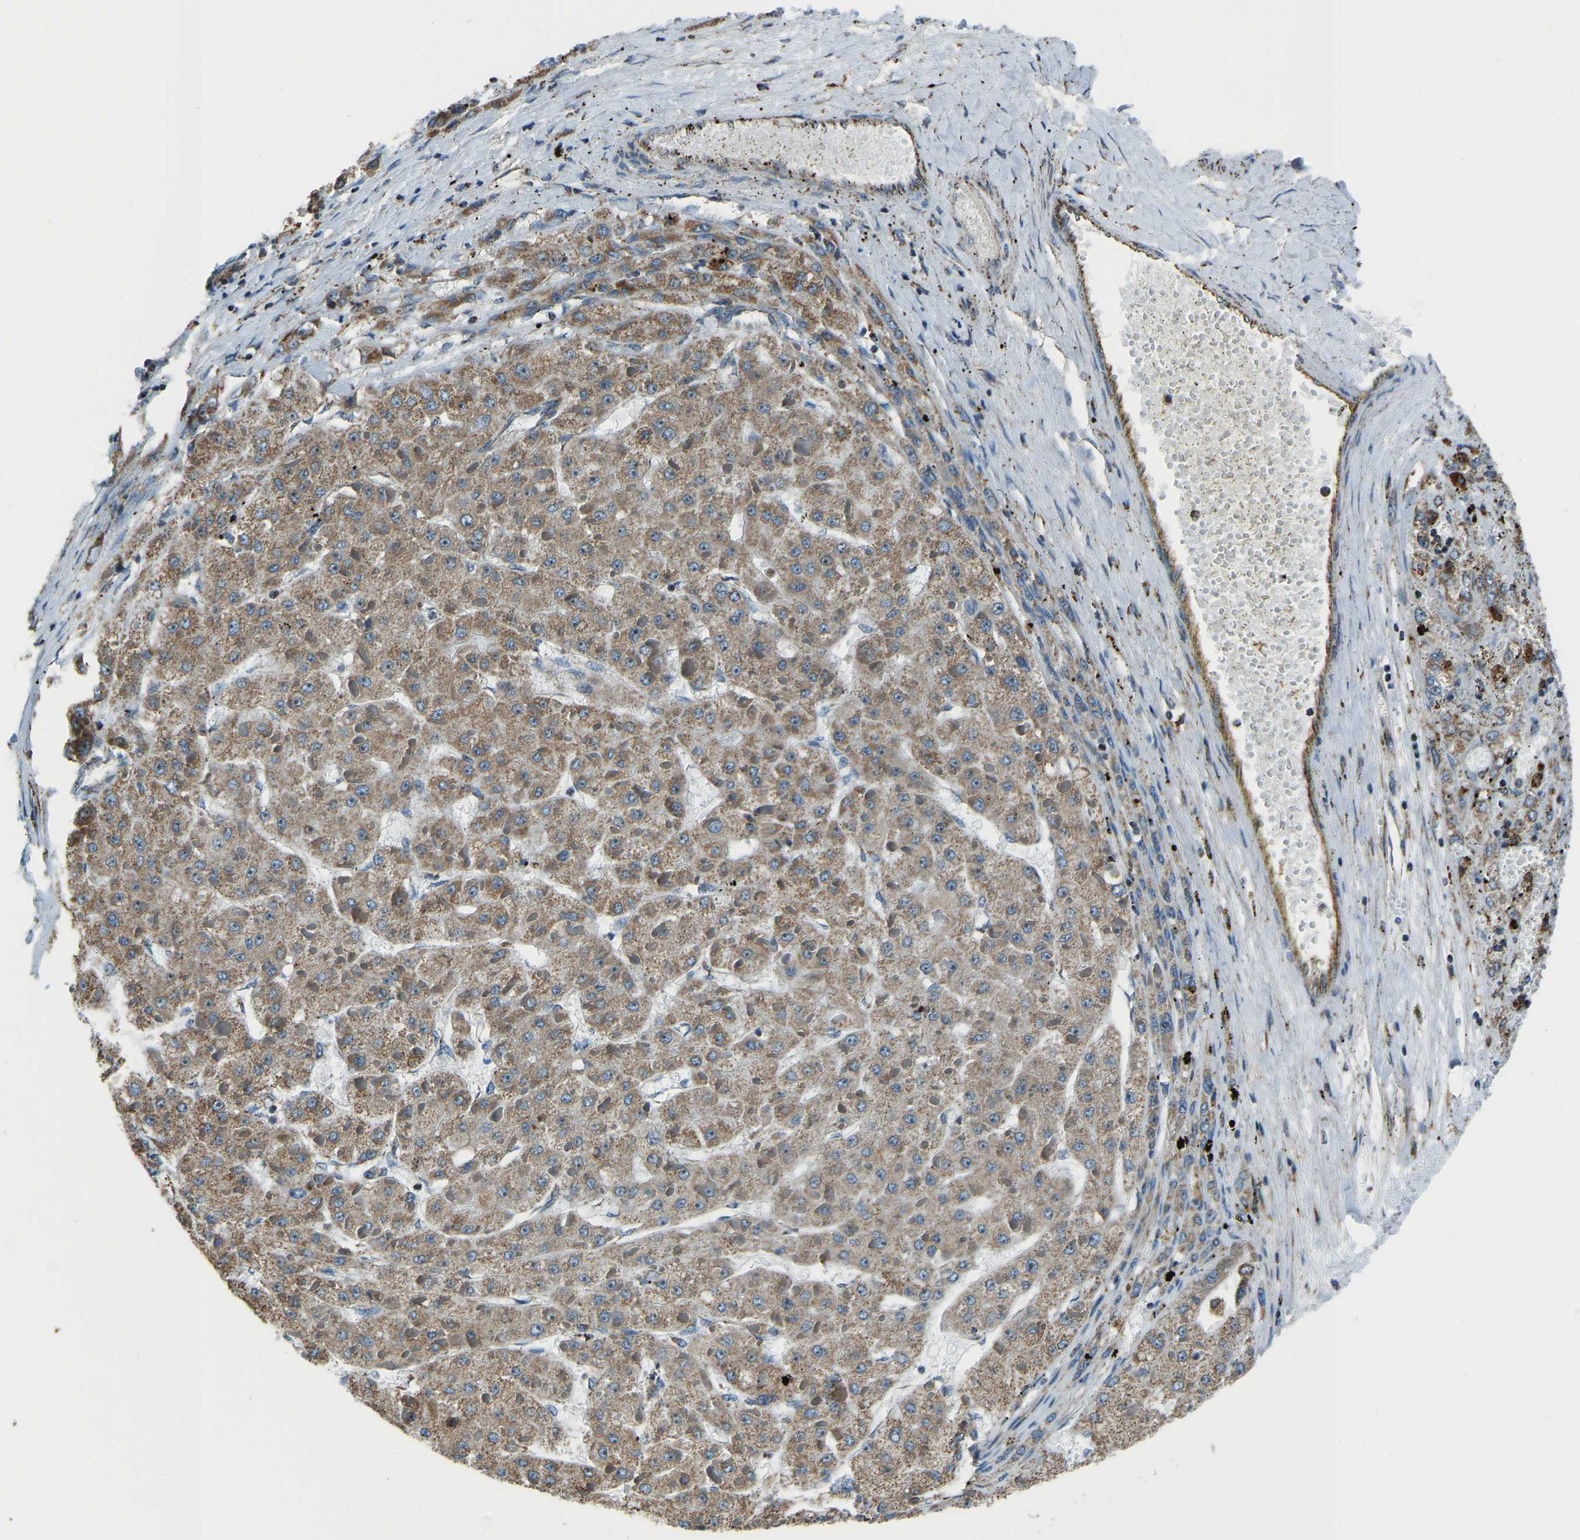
{"staining": {"intensity": "moderate", "quantity": ">75%", "location": "cytoplasmic/membranous"}, "tissue": "liver cancer", "cell_type": "Tumor cells", "image_type": "cancer", "snomed": [{"axis": "morphology", "description": "Carcinoma, Hepatocellular, NOS"}, {"axis": "topography", "description": "Liver"}], "caption": "High-power microscopy captured an immunohistochemistry photomicrograph of hepatocellular carcinoma (liver), revealing moderate cytoplasmic/membranous positivity in about >75% of tumor cells.", "gene": "RBM33", "patient": {"sex": "female", "age": 73}}